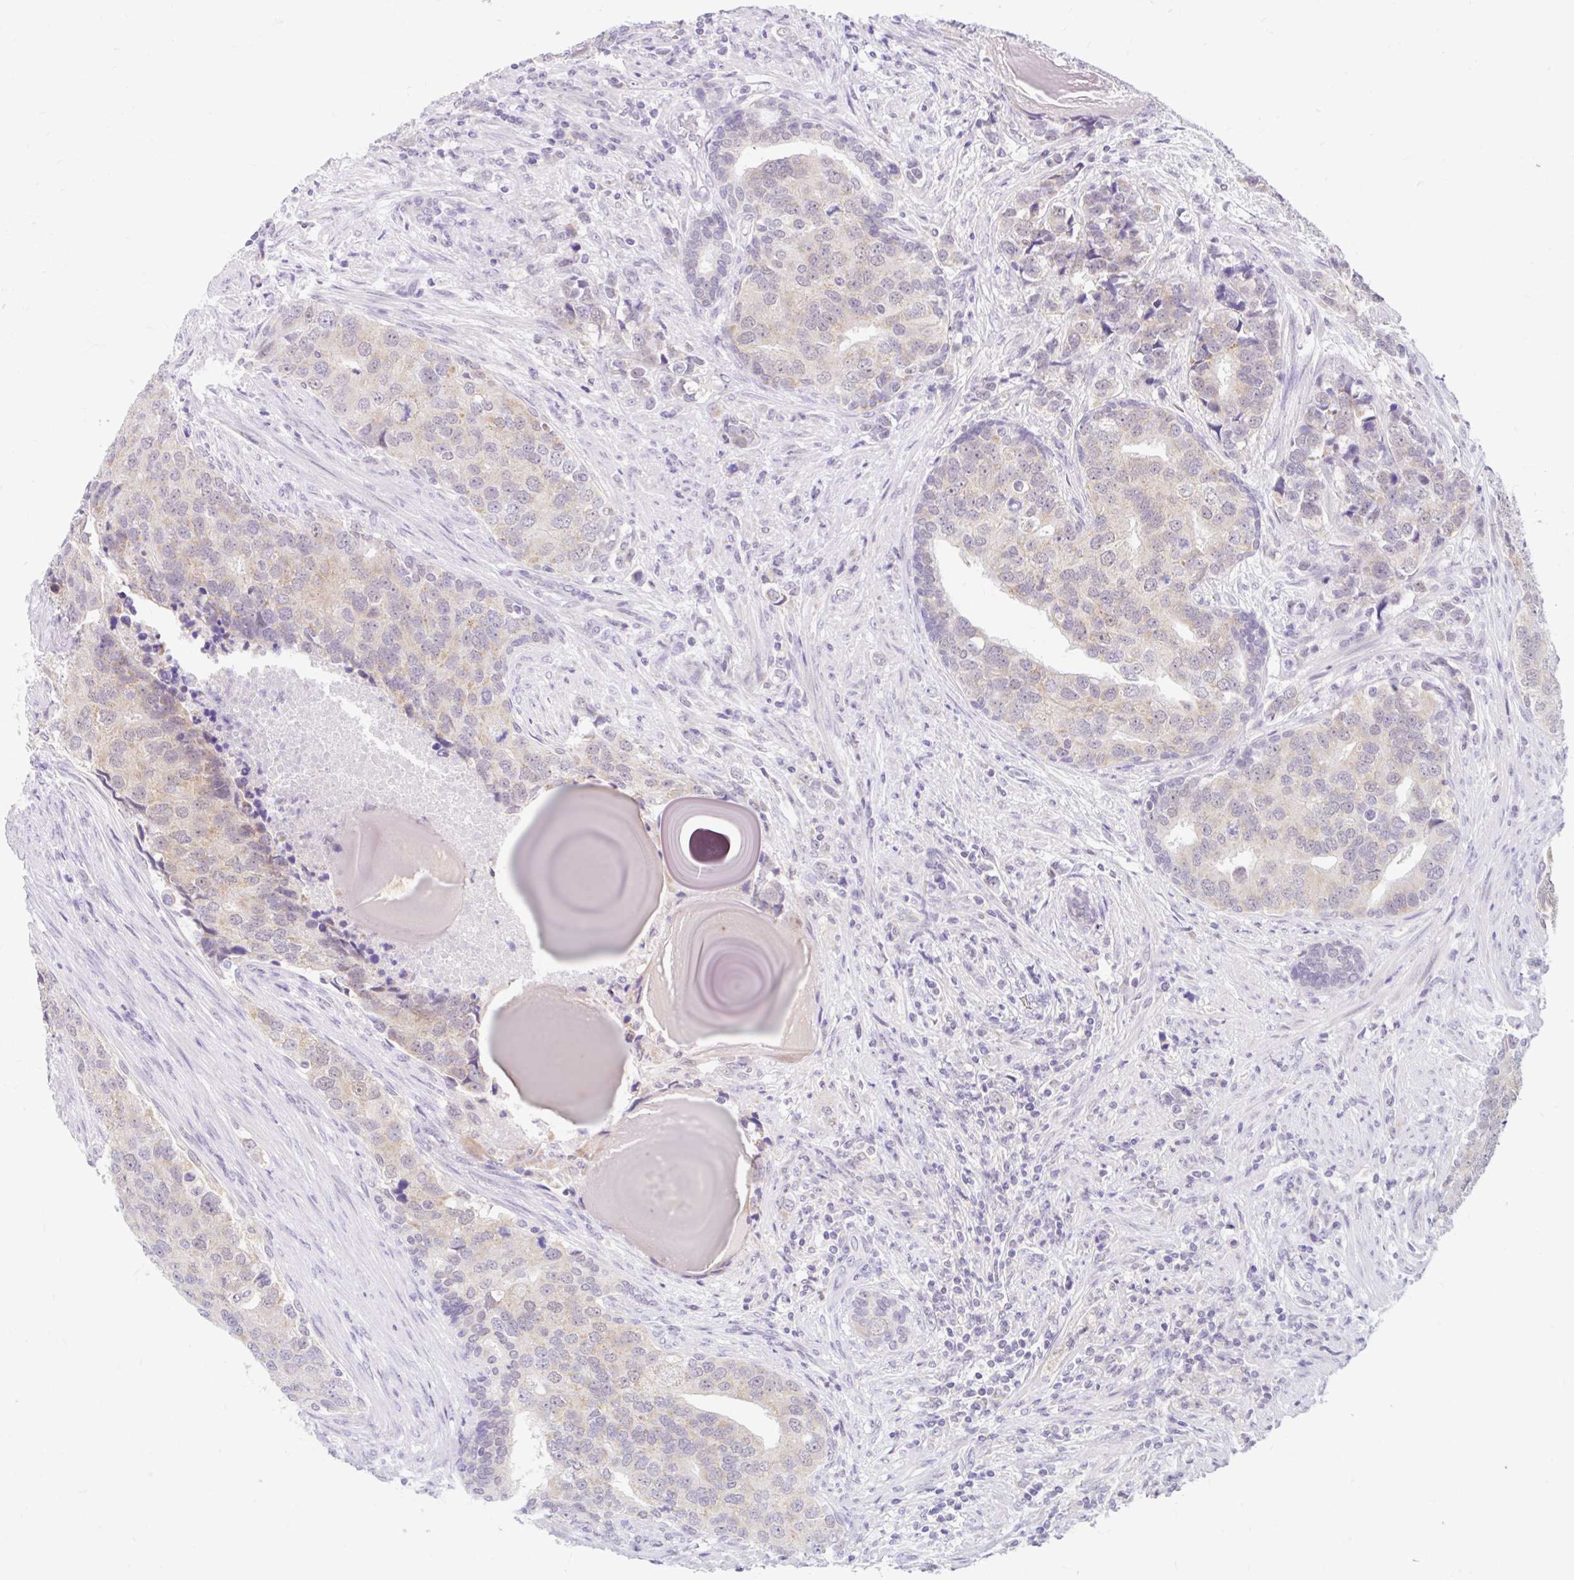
{"staining": {"intensity": "weak", "quantity": "<25%", "location": "cytoplasmic/membranous"}, "tissue": "prostate cancer", "cell_type": "Tumor cells", "image_type": "cancer", "snomed": [{"axis": "morphology", "description": "Adenocarcinoma, High grade"}, {"axis": "topography", "description": "Prostate"}], "caption": "High power microscopy micrograph of an immunohistochemistry histopathology image of prostate cancer, revealing no significant expression in tumor cells.", "gene": "ITPK1", "patient": {"sex": "male", "age": 68}}